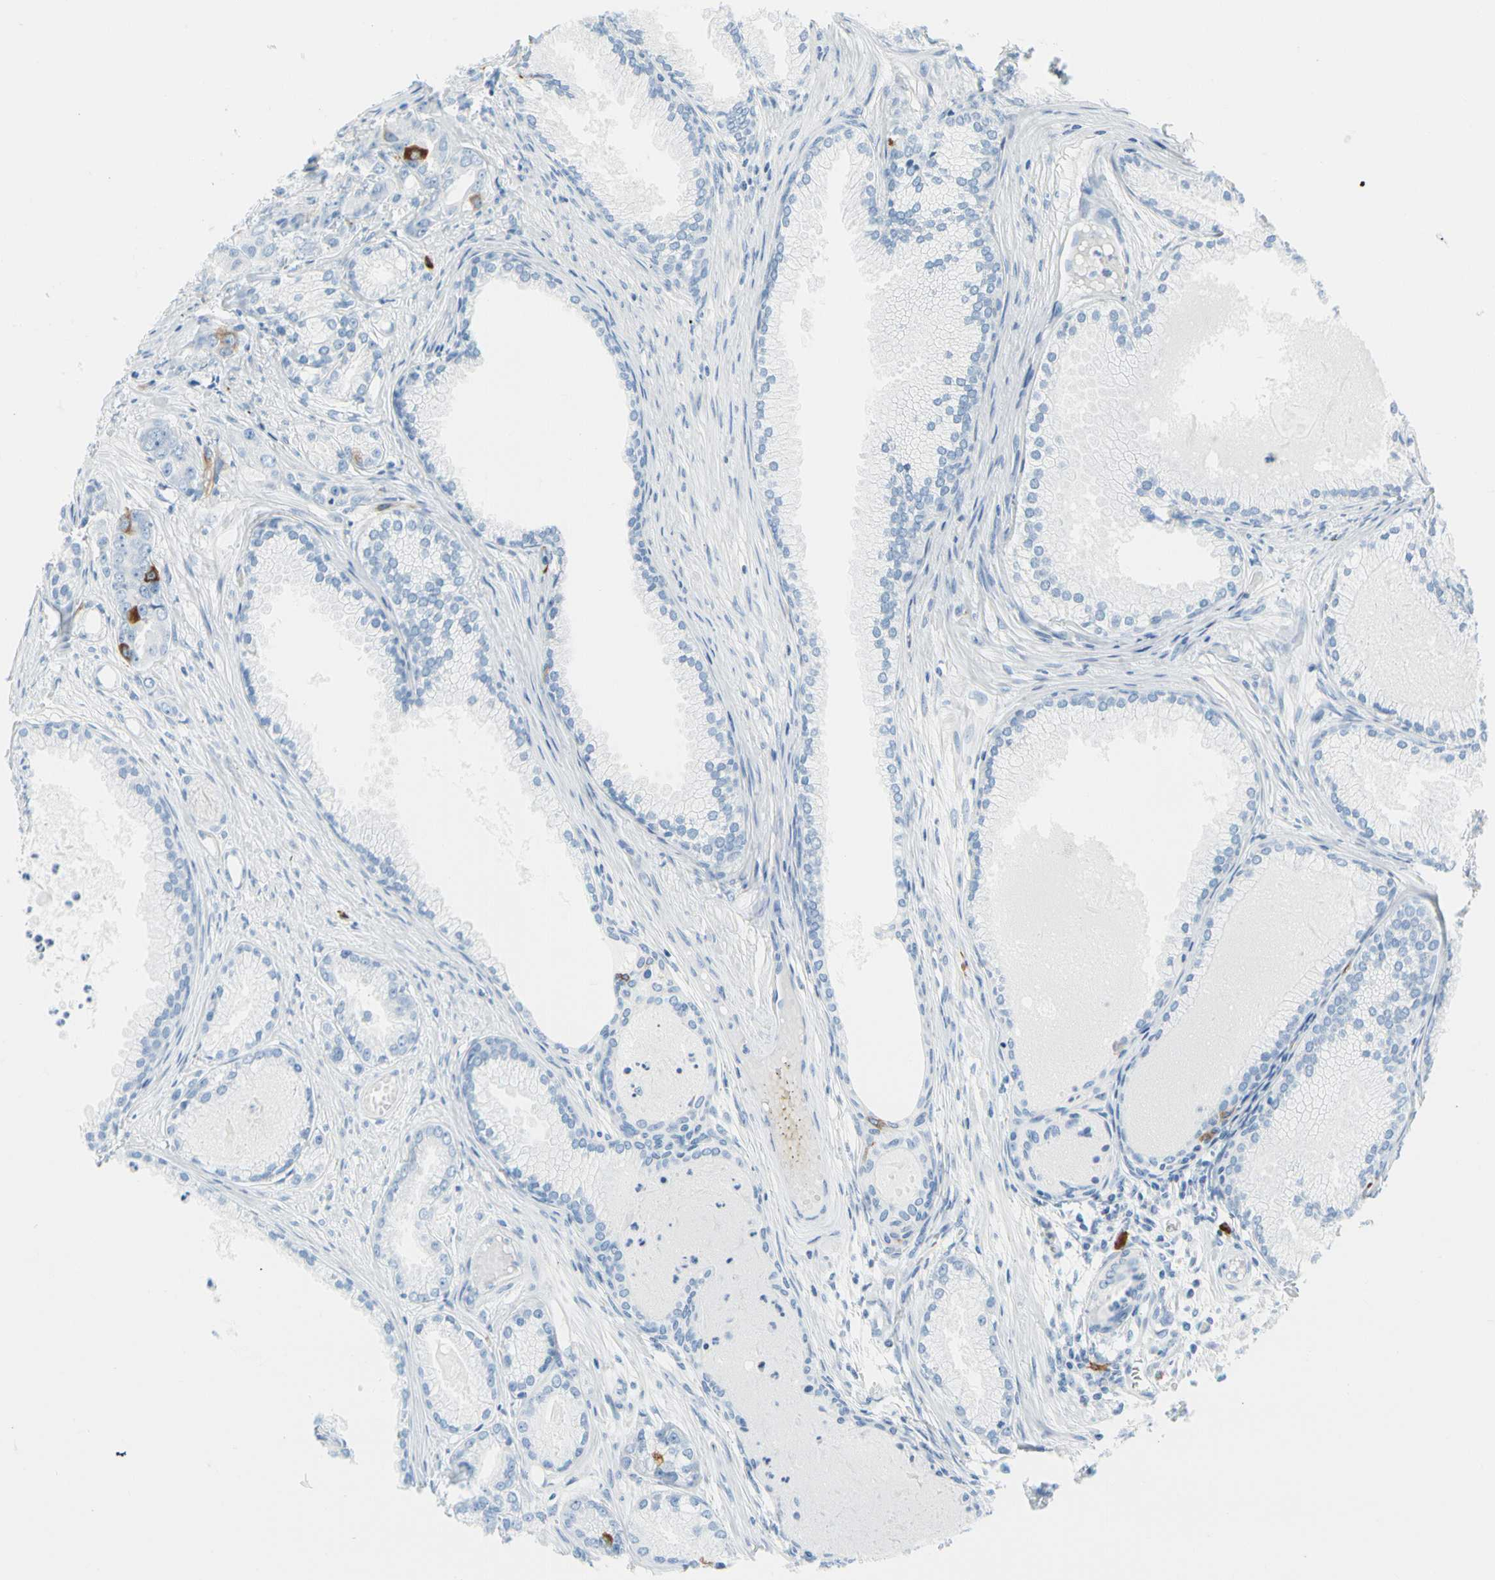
{"staining": {"intensity": "negative", "quantity": "none", "location": "none"}, "tissue": "prostate cancer", "cell_type": "Tumor cells", "image_type": "cancer", "snomed": [{"axis": "morphology", "description": "Adenocarcinoma, Low grade"}, {"axis": "topography", "description": "Prostate"}], "caption": "Image shows no significant protein expression in tumor cells of prostate cancer (adenocarcinoma (low-grade)).", "gene": "TACC3", "patient": {"sex": "male", "age": 72}}